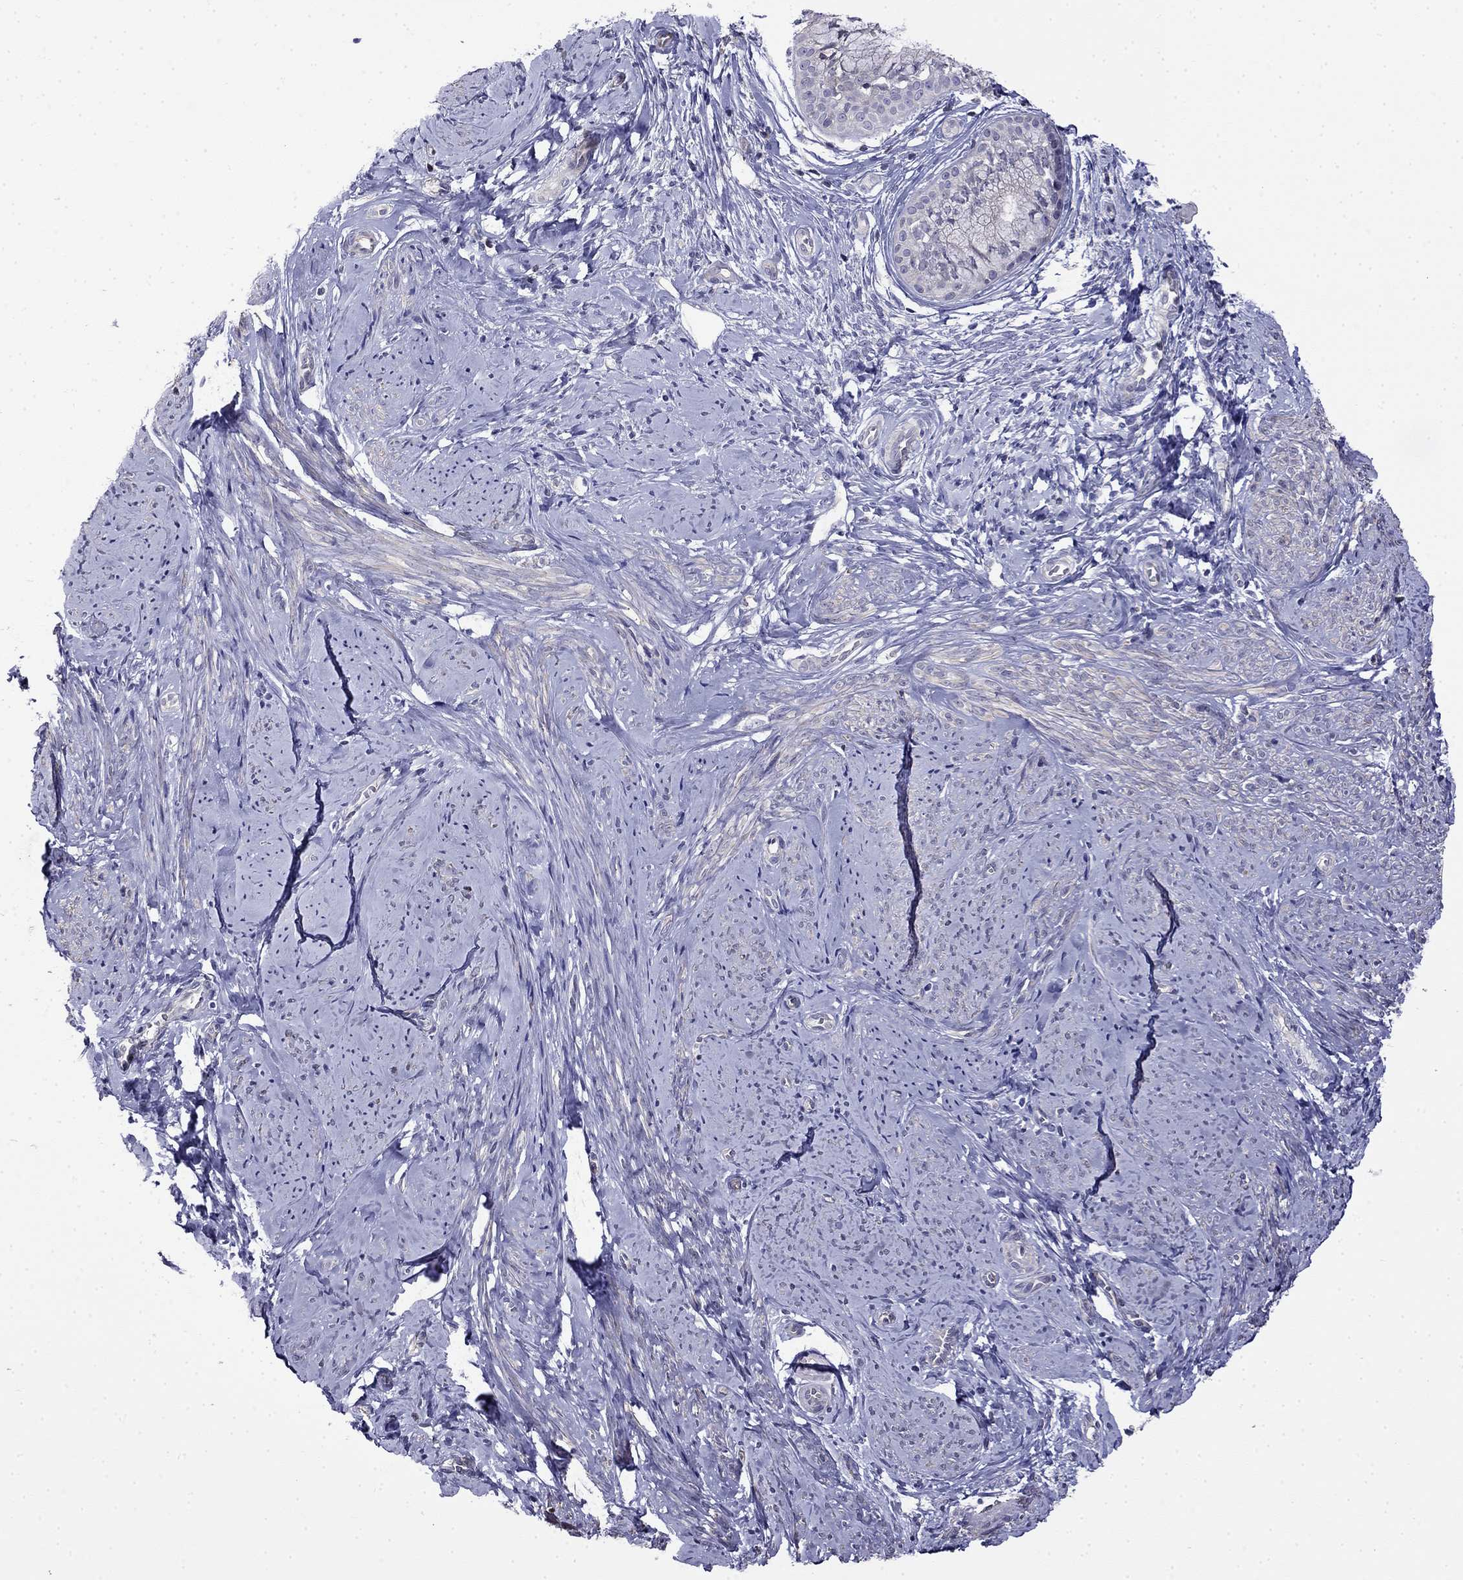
{"staining": {"intensity": "negative", "quantity": "none", "location": "none"}, "tissue": "smooth muscle", "cell_type": "Smooth muscle cells", "image_type": "normal", "snomed": [{"axis": "morphology", "description": "Normal tissue, NOS"}, {"axis": "topography", "description": "Smooth muscle"}], "caption": "A high-resolution histopathology image shows IHC staining of unremarkable smooth muscle, which reveals no significant staining in smooth muscle cells.", "gene": "GUCA1B", "patient": {"sex": "female", "age": 48}}